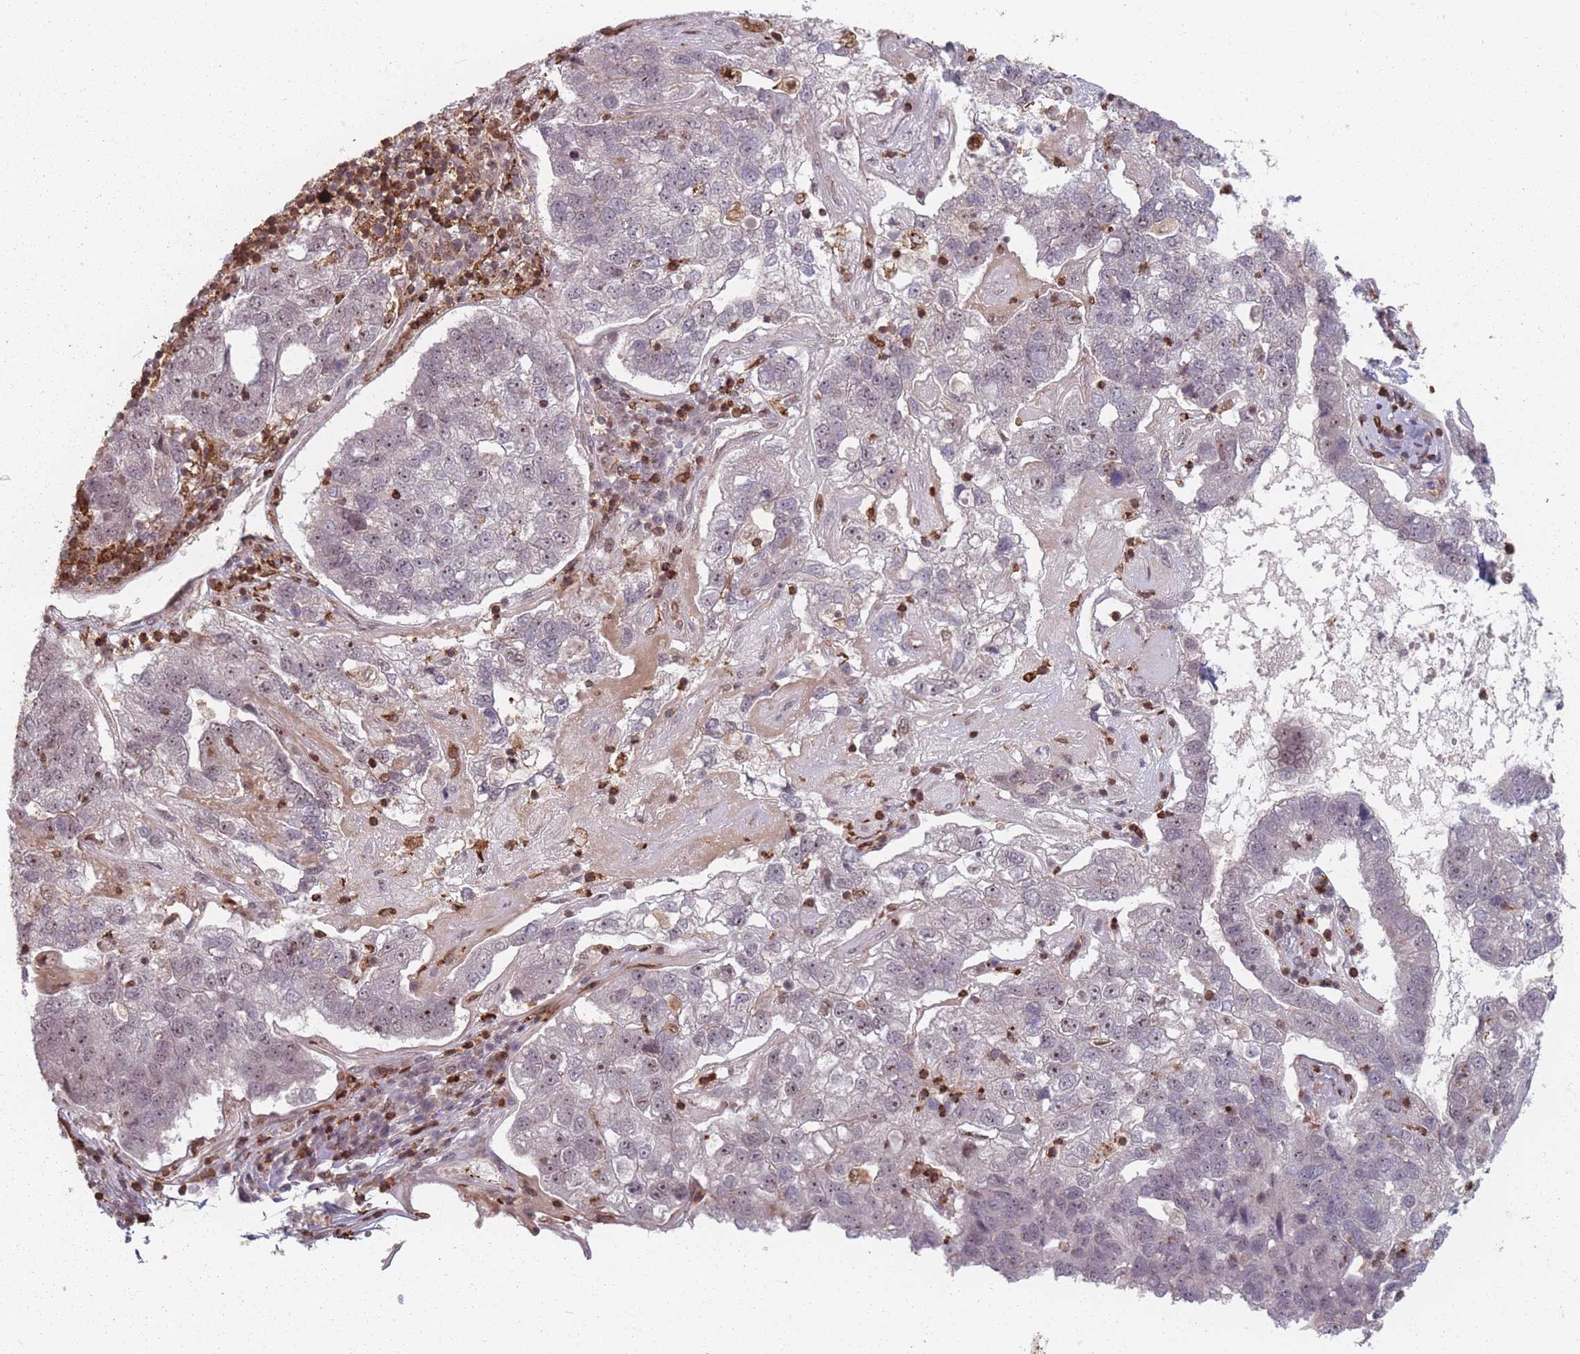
{"staining": {"intensity": "weak", "quantity": "<25%", "location": "nuclear"}, "tissue": "pancreatic cancer", "cell_type": "Tumor cells", "image_type": "cancer", "snomed": [{"axis": "morphology", "description": "Adenocarcinoma, NOS"}, {"axis": "topography", "description": "Pancreas"}], "caption": "This is an immunohistochemistry (IHC) histopathology image of pancreatic cancer. There is no positivity in tumor cells.", "gene": "WDR55", "patient": {"sex": "female", "age": 61}}